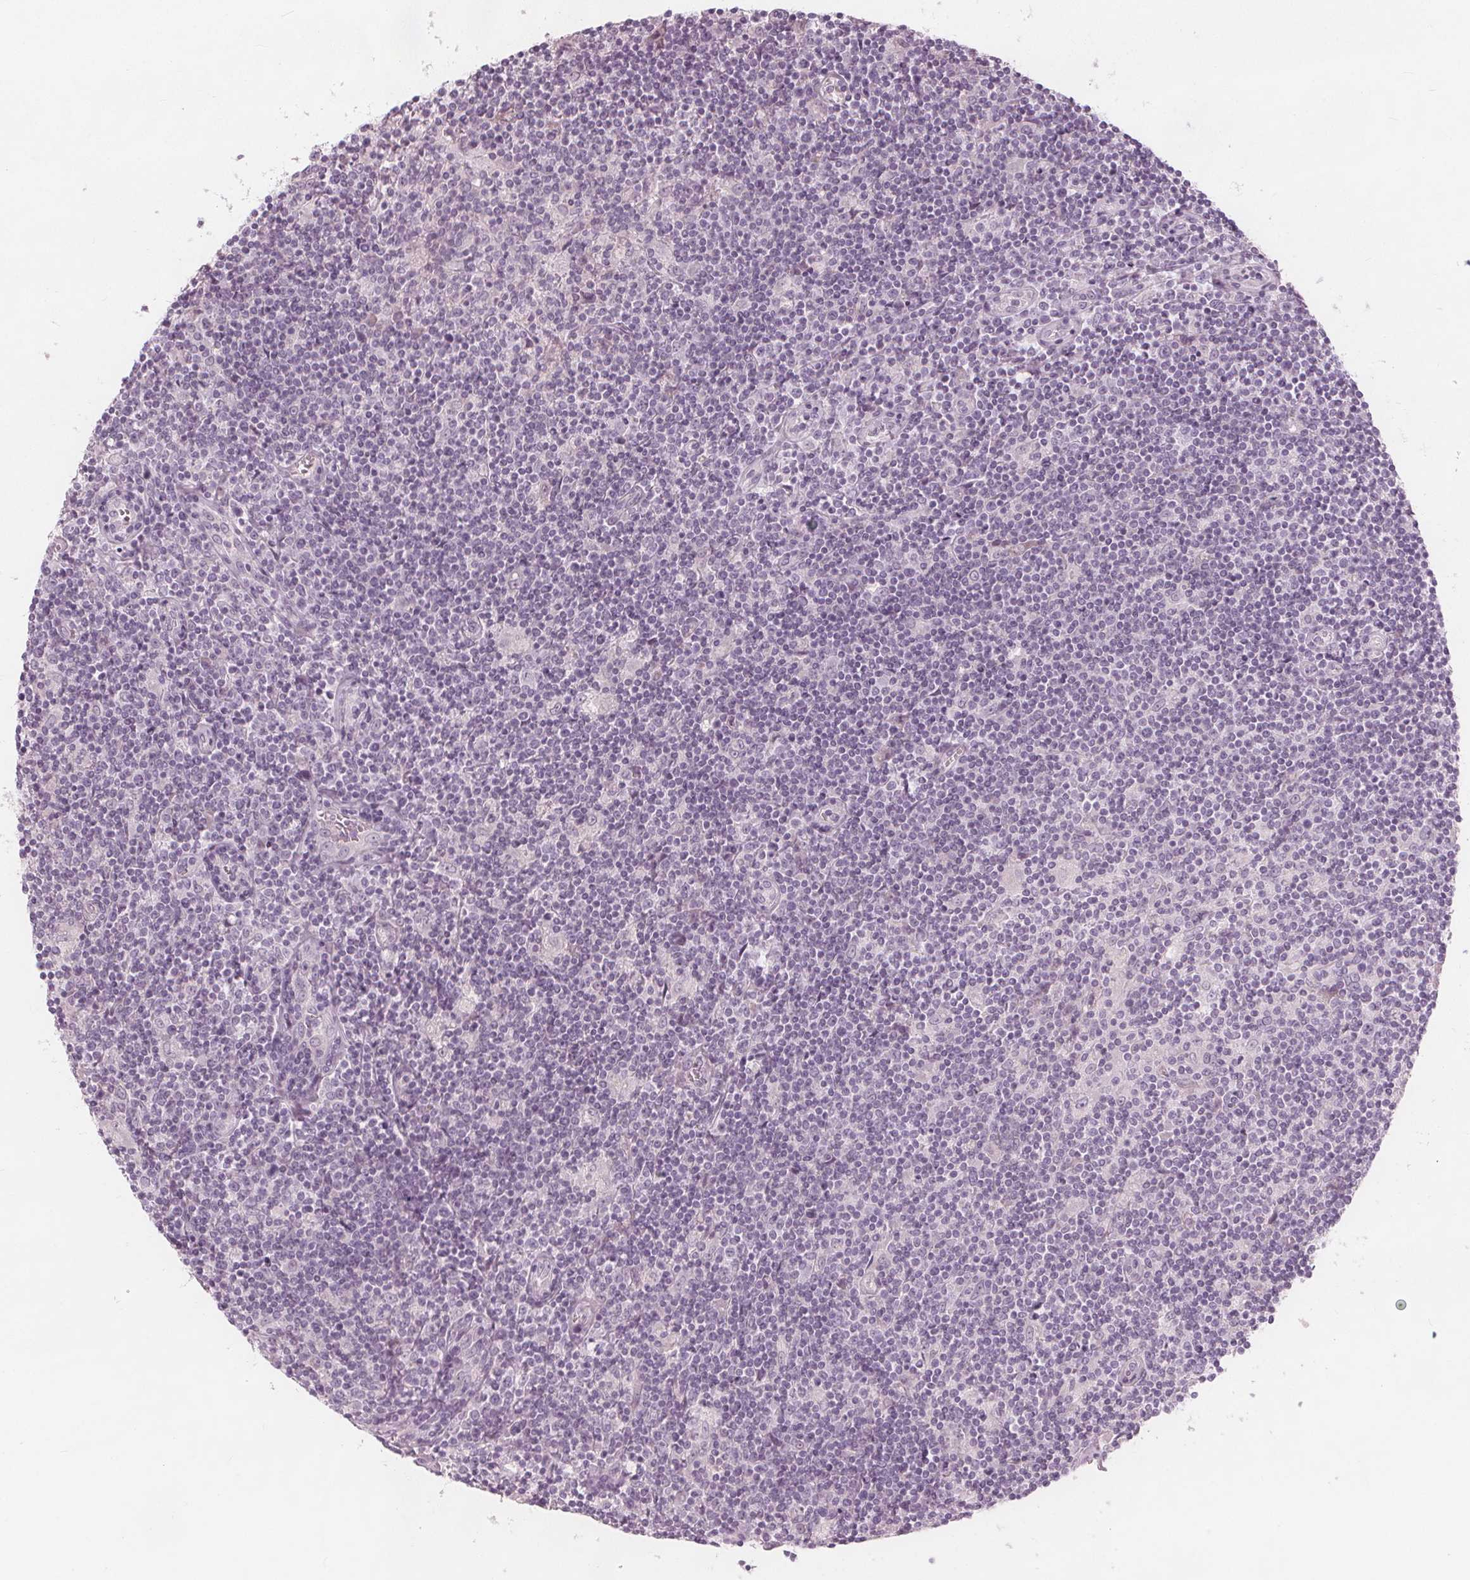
{"staining": {"intensity": "negative", "quantity": "none", "location": "none"}, "tissue": "lymphoma", "cell_type": "Tumor cells", "image_type": "cancer", "snomed": [{"axis": "morphology", "description": "Hodgkin's disease, NOS"}, {"axis": "topography", "description": "Lymph node"}], "caption": "Protein analysis of lymphoma shows no significant positivity in tumor cells.", "gene": "BRSK1", "patient": {"sex": "male", "age": 40}}